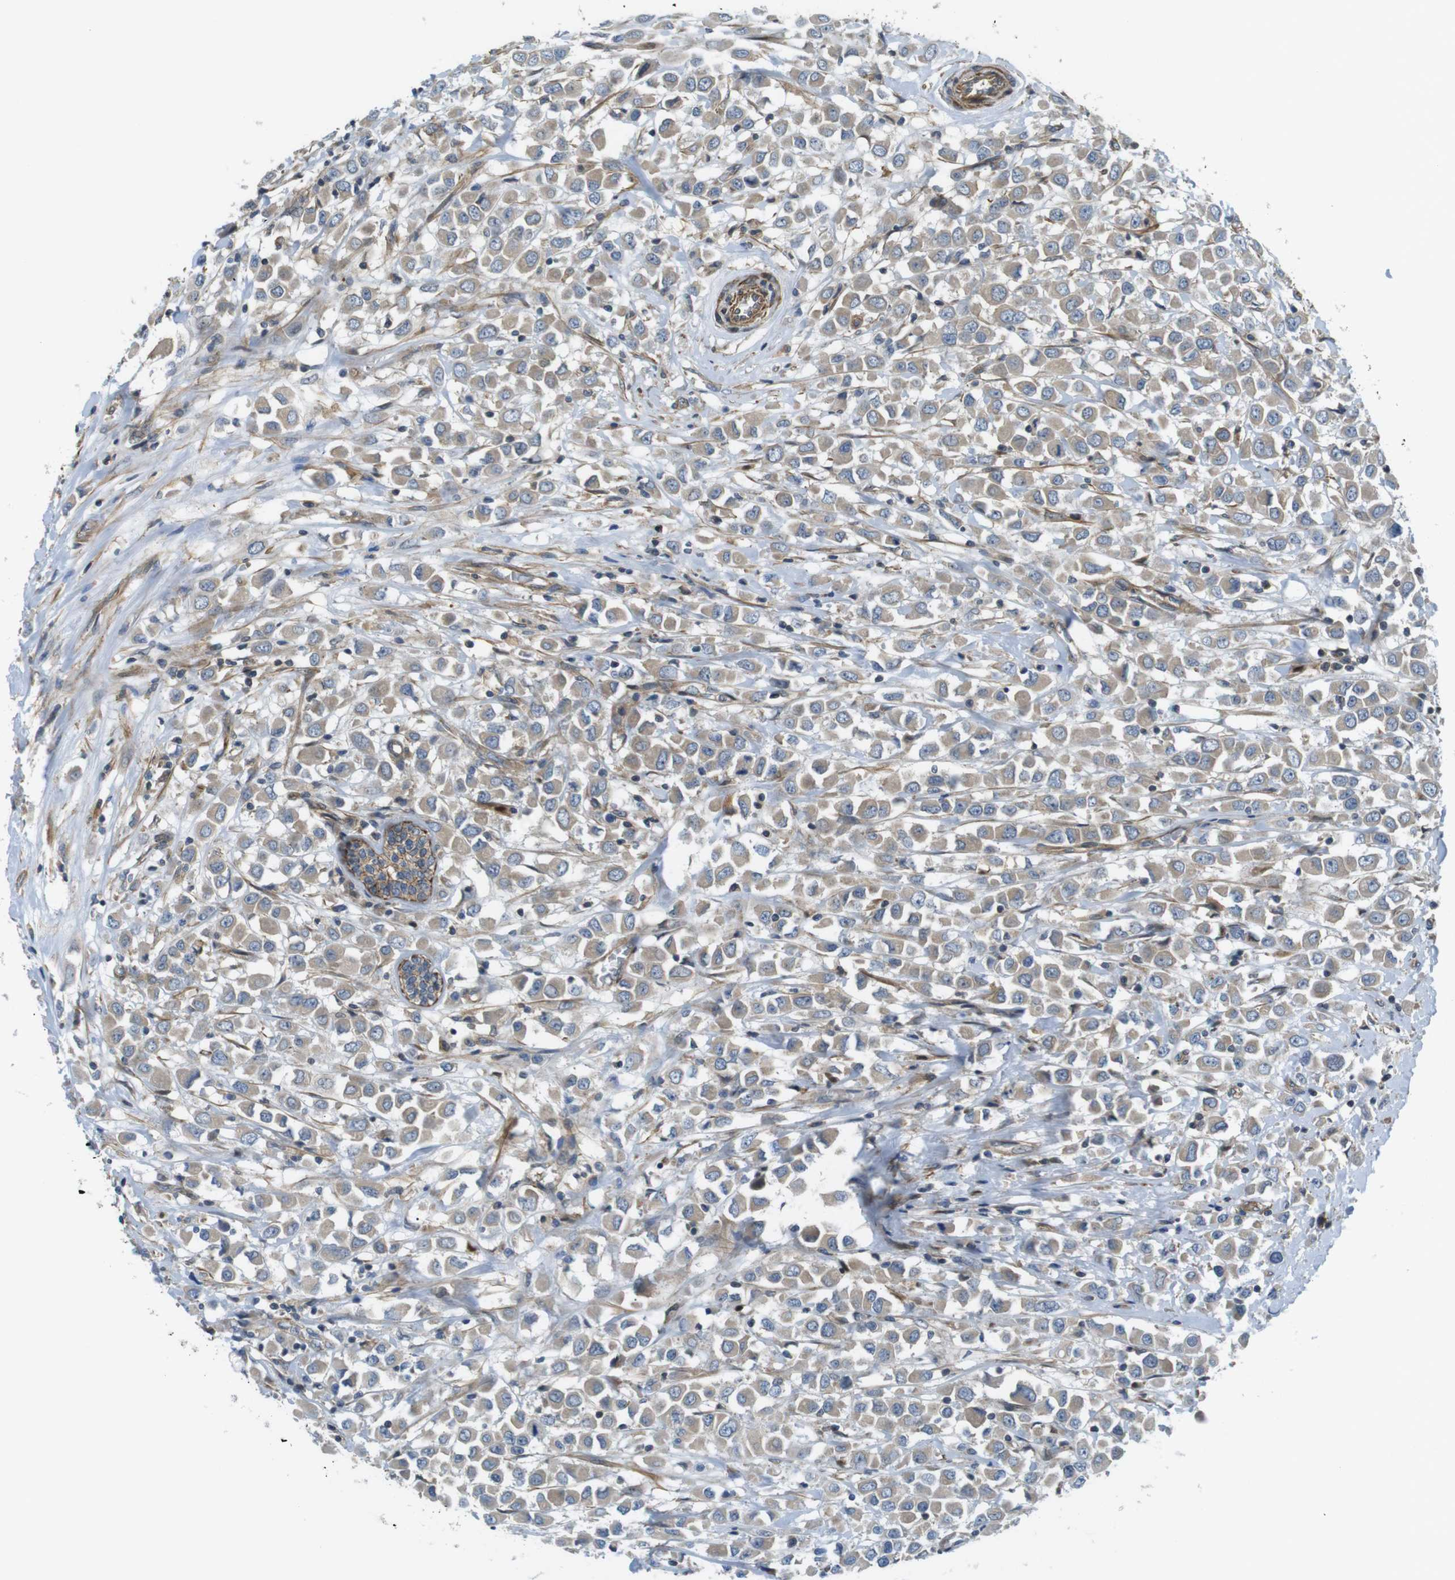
{"staining": {"intensity": "moderate", "quantity": ">75%", "location": "cytoplasmic/membranous"}, "tissue": "breast cancer", "cell_type": "Tumor cells", "image_type": "cancer", "snomed": [{"axis": "morphology", "description": "Duct carcinoma"}, {"axis": "topography", "description": "Breast"}], "caption": "This photomicrograph demonstrates immunohistochemistry staining of human breast cancer (intraductal carcinoma), with medium moderate cytoplasmic/membranous staining in about >75% of tumor cells.", "gene": "TSC1", "patient": {"sex": "female", "age": 61}}